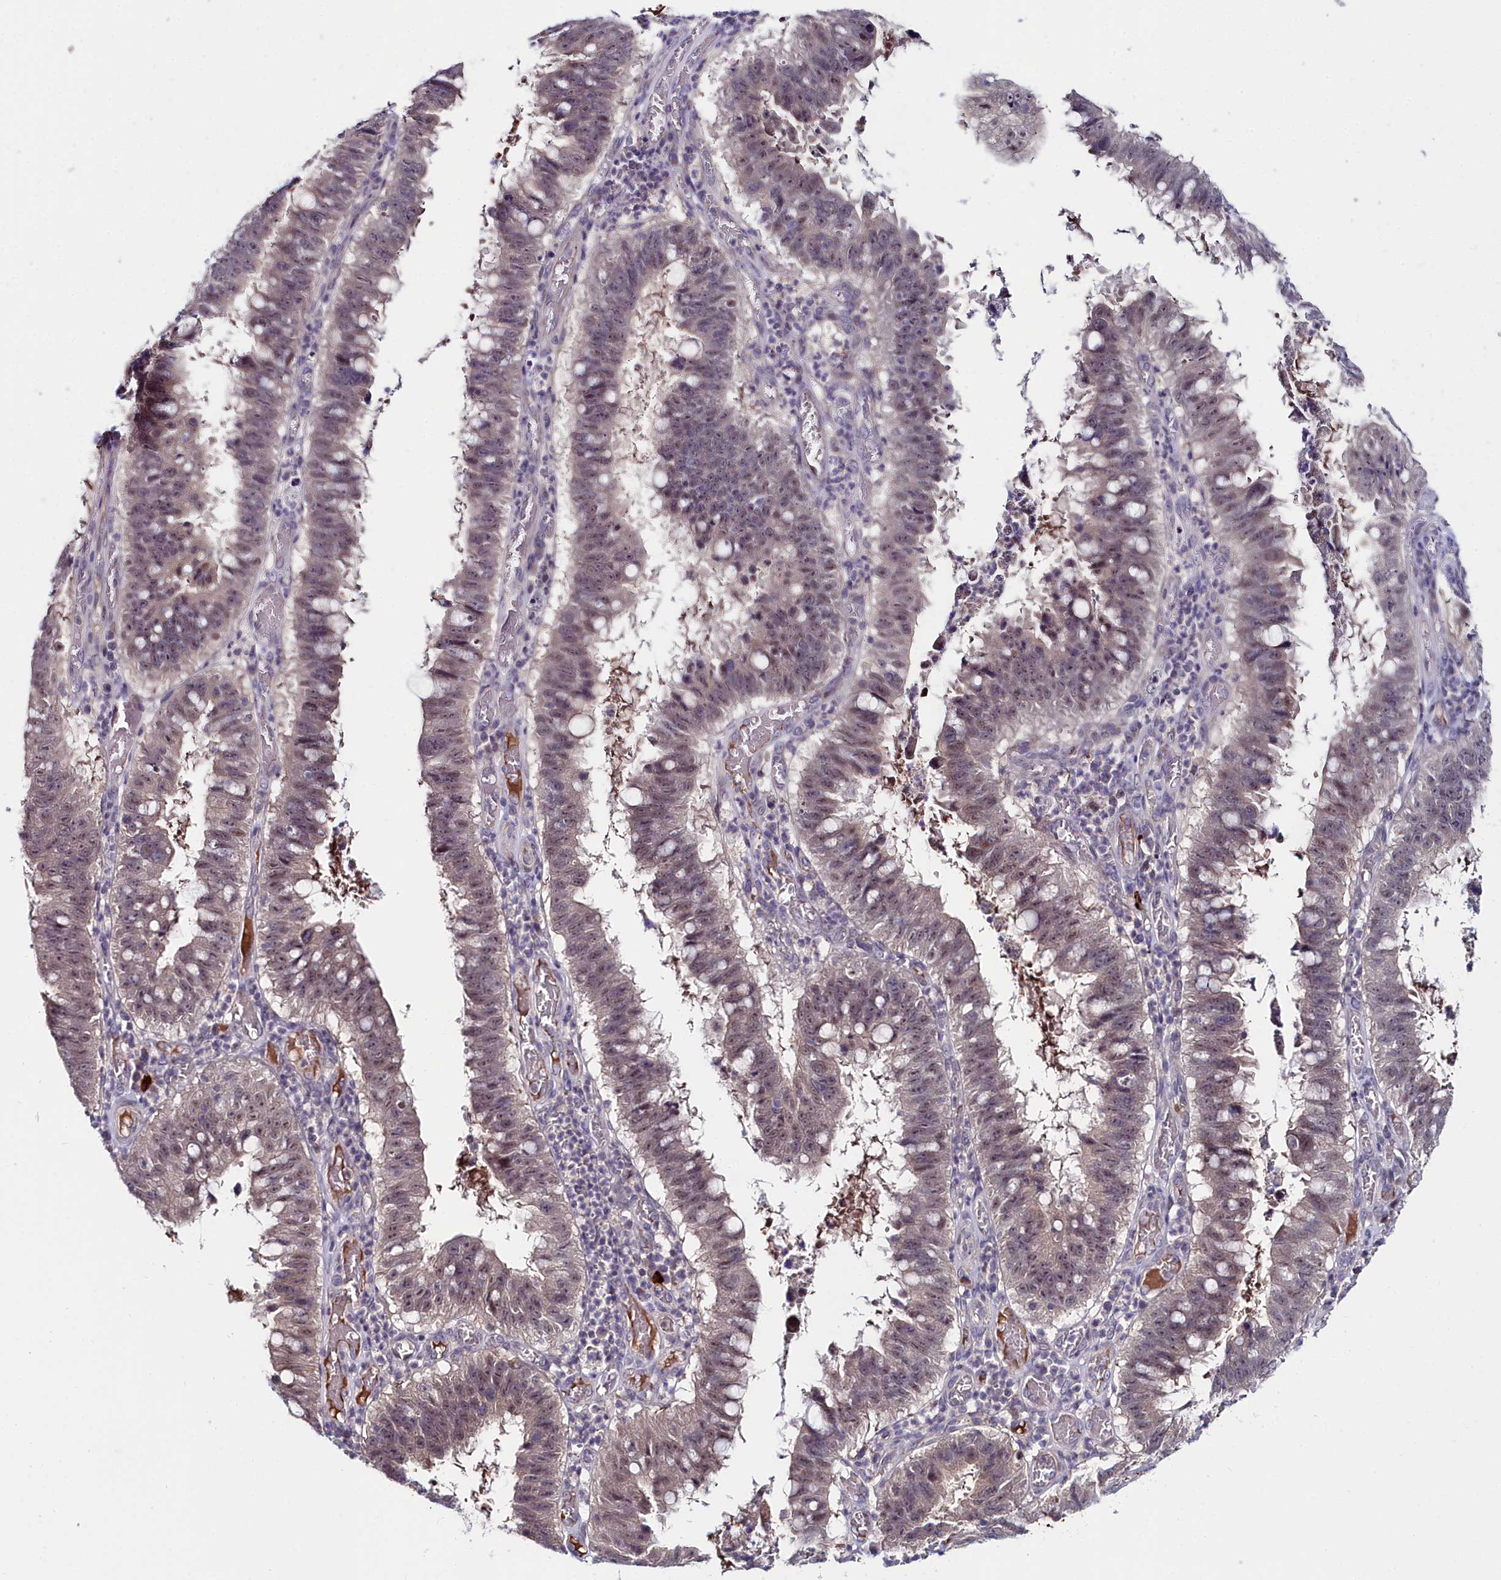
{"staining": {"intensity": "moderate", "quantity": "25%-75%", "location": "nuclear"}, "tissue": "stomach cancer", "cell_type": "Tumor cells", "image_type": "cancer", "snomed": [{"axis": "morphology", "description": "Adenocarcinoma, NOS"}, {"axis": "topography", "description": "Stomach"}], "caption": "This photomicrograph exhibits immunohistochemistry staining of human stomach adenocarcinoma, with medium moderate nuclear positivity in approximately 25%-75% of tumor cells.", "gene": "KCTD18", "patient": {"sex": "male", "age": 59}}